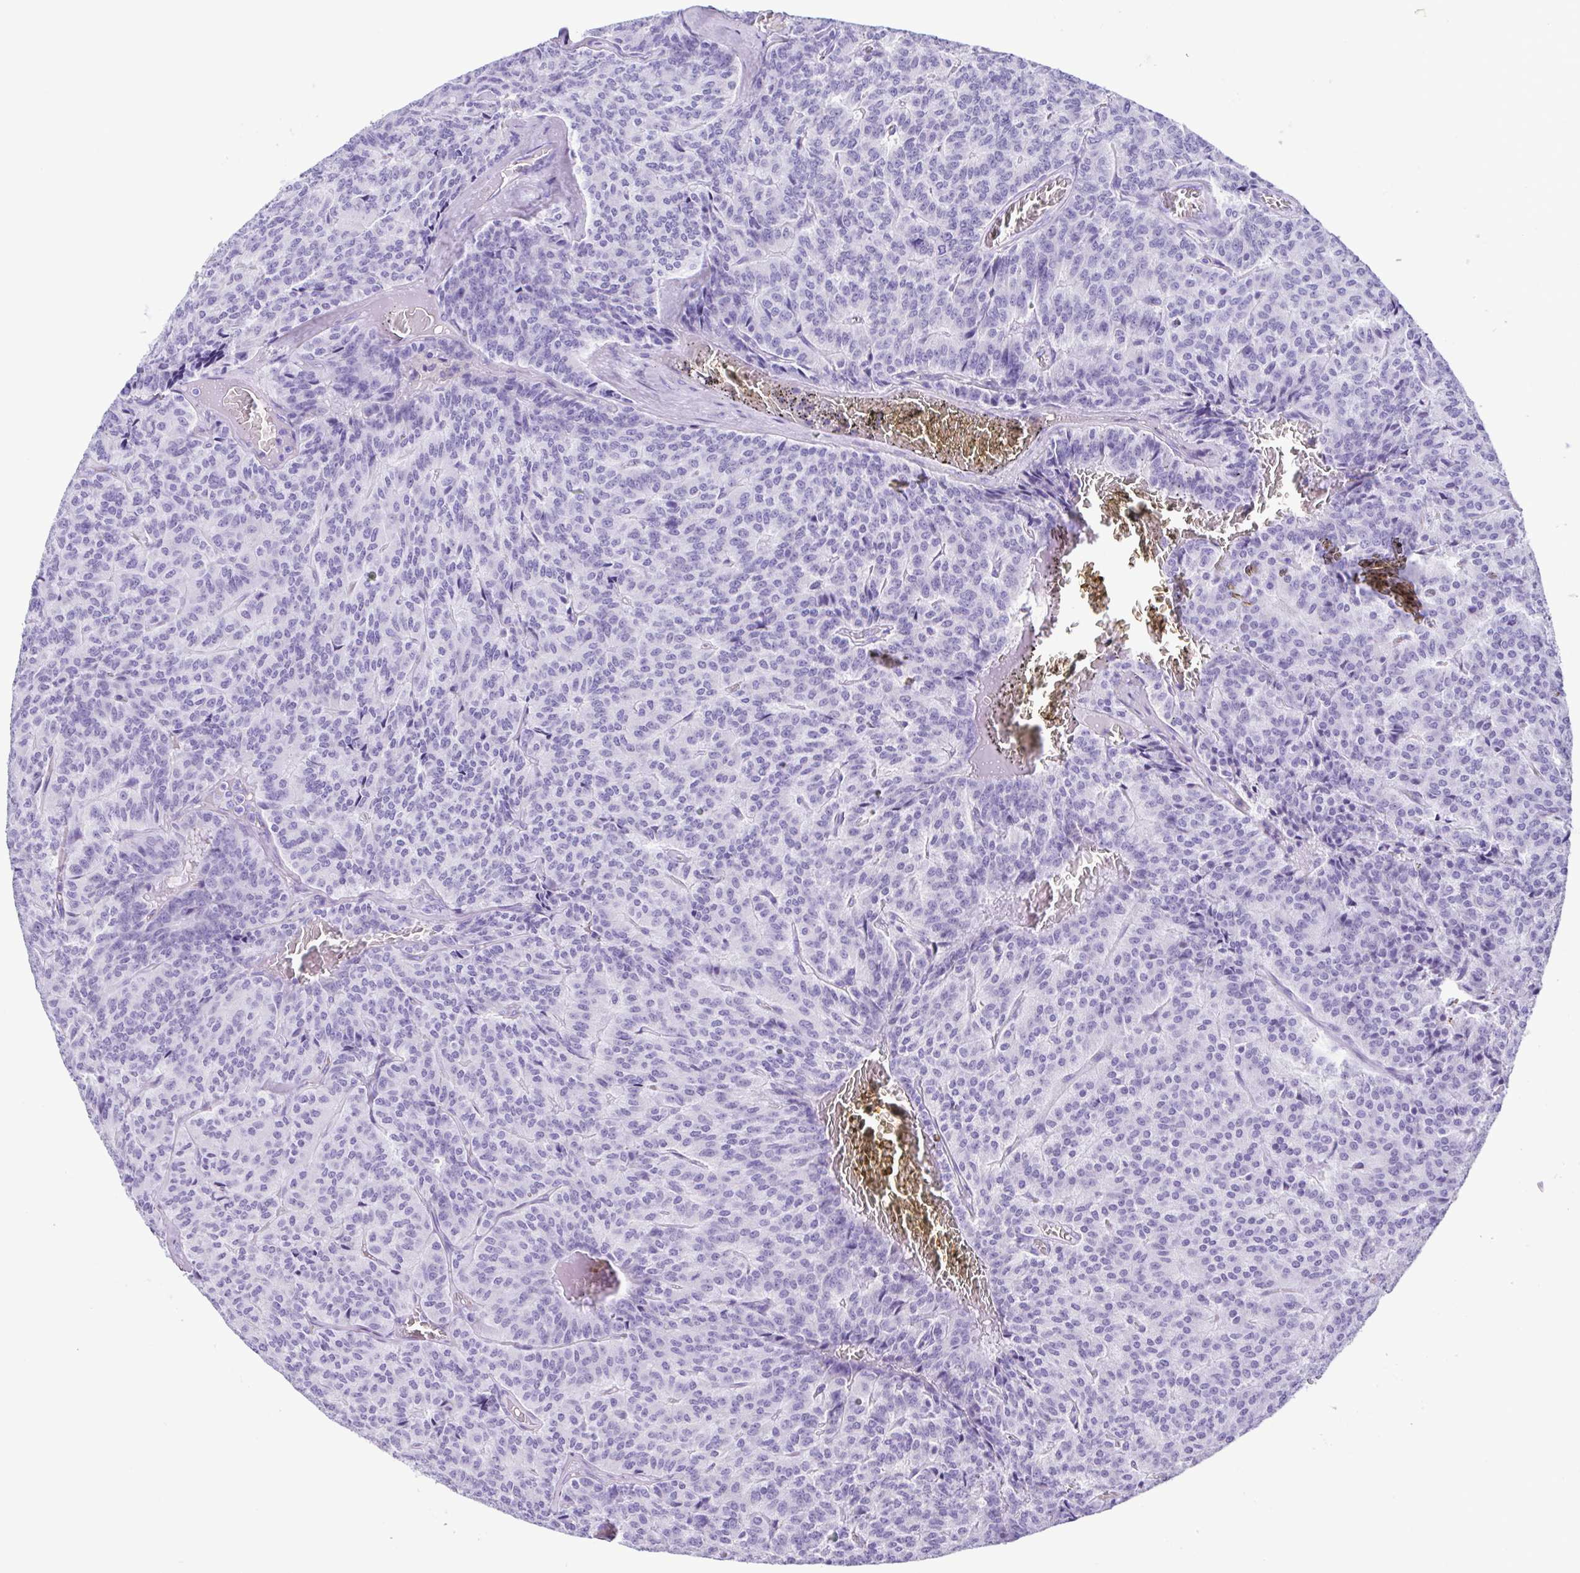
{"staining": {"intensity": "negative", "quantity": "none", "location": "none"}, "tissue": "carcinoid", "cell_type": "Tumor cells", "image_type": "cancer", "snomed": [{"axis": "morphology", "description": "Carcinoid, malignant, NOS"}, {"axis": "topography", "description": "Lung"}], "caption": "DAB (3,3'-diaminobenzidine) immunohistochemical staining of human carcinoid (malignant) displays no significant positivity in tumor cells.", "gene": "OVGP1", "patient": {"sex": "male", "age": 70}}